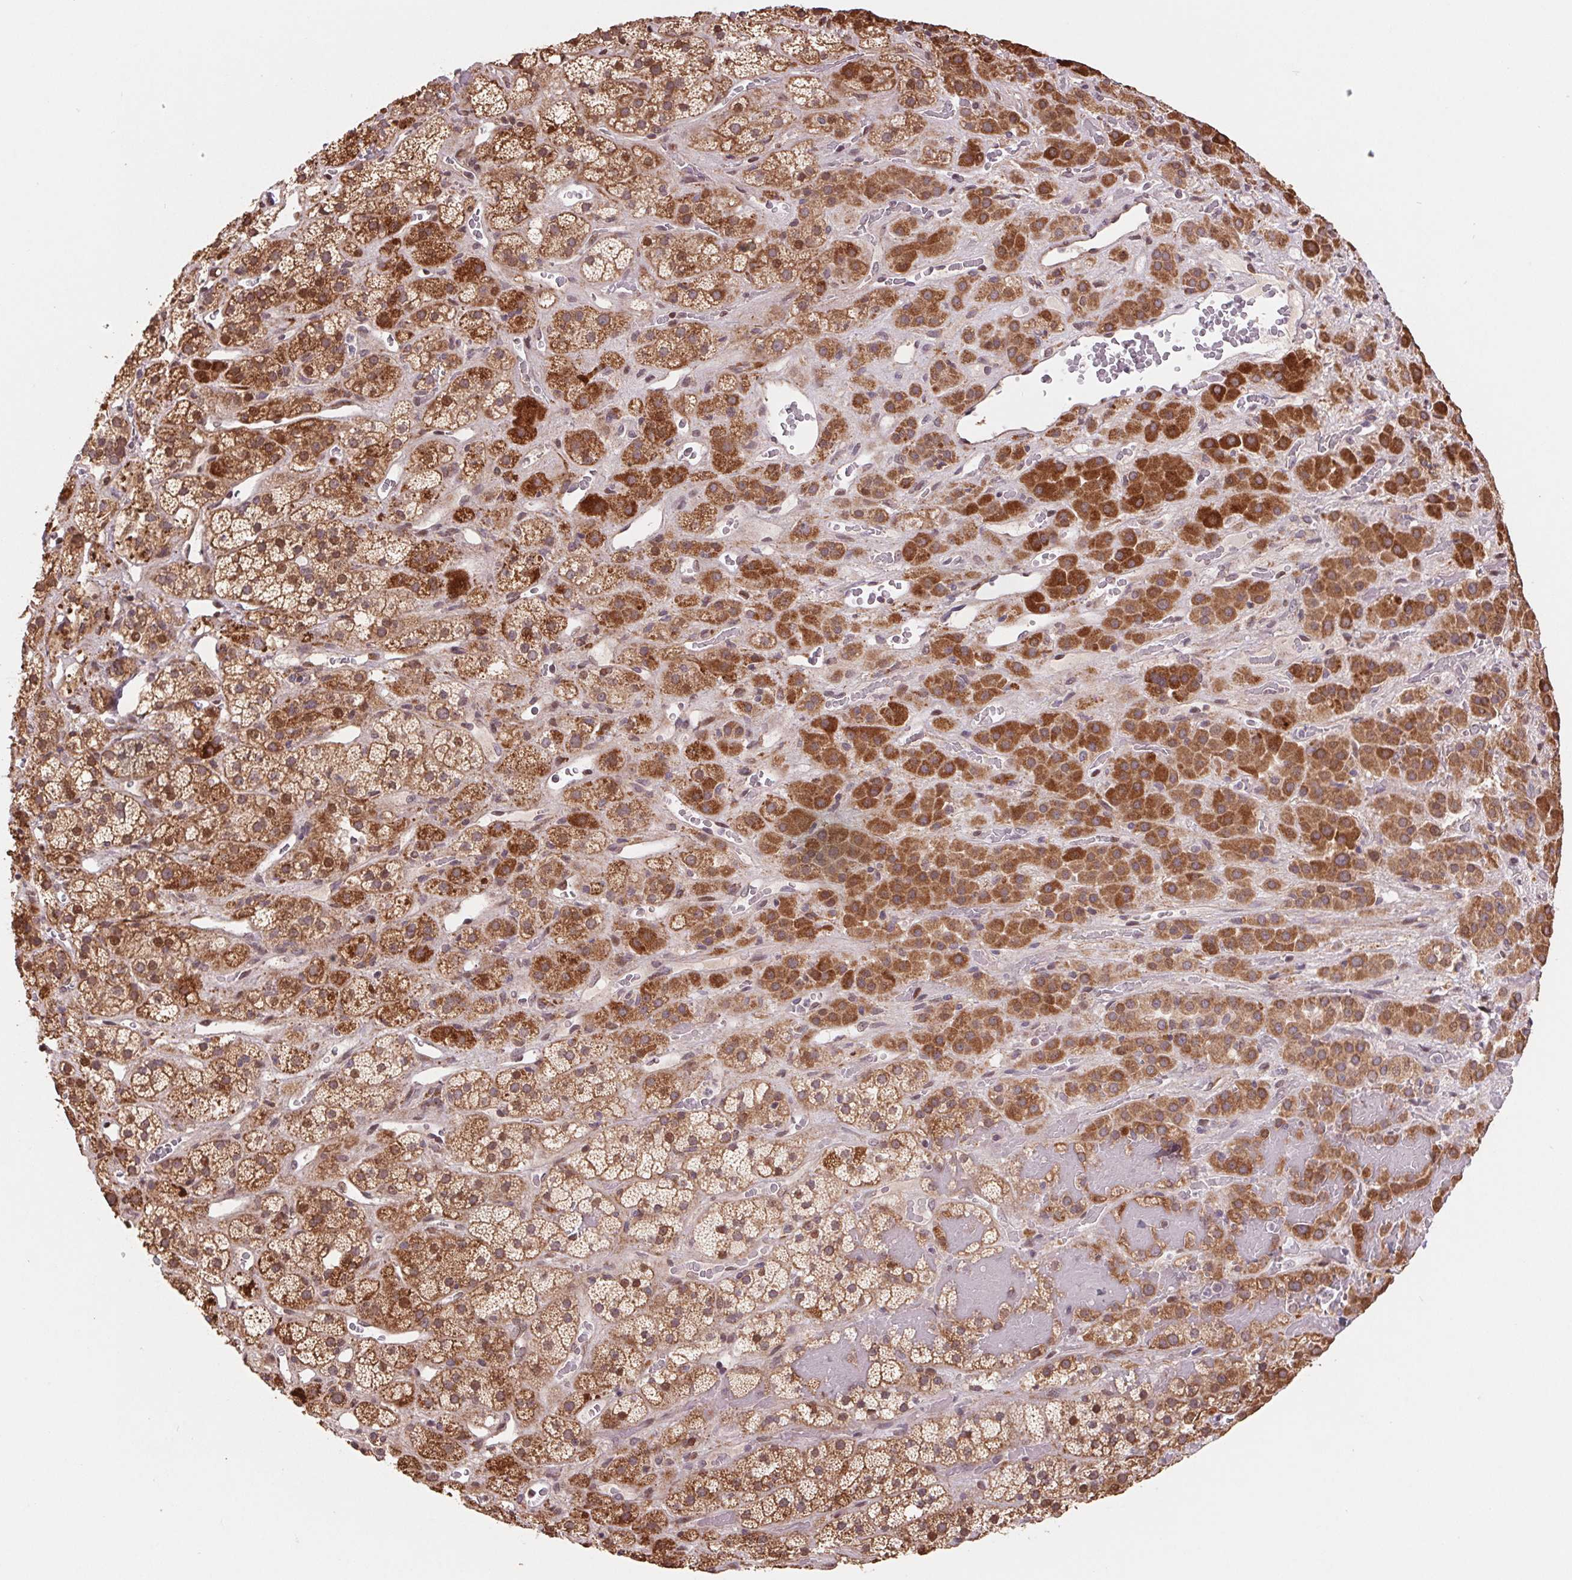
{"staining": {"intensity": "strong", "quantity": ">75%", "location": "cytoplasmic/membranous"}, "tissue": "adrenal gland", "cell_type": "Glandular cells", "image_type": "normal", "snomed": [{"axis": "morphology", "description": "Normal tissue, NOS"}, {"axis": "topography", "description": "Adrenal gland"}], "caption": "Immunohistochemistry (IHC) photomicrograph of benign adrenal gland: human adrenal gland stained using immunohistochemistry reveals high levels of strong protein expression localized specifically in the cytoplasmic/membranous of glandular cells, appearing as a cytoplasmic/membranous brown color.", "gene": "PDHA1", "patient": {"sex": "male", "age": 57}}